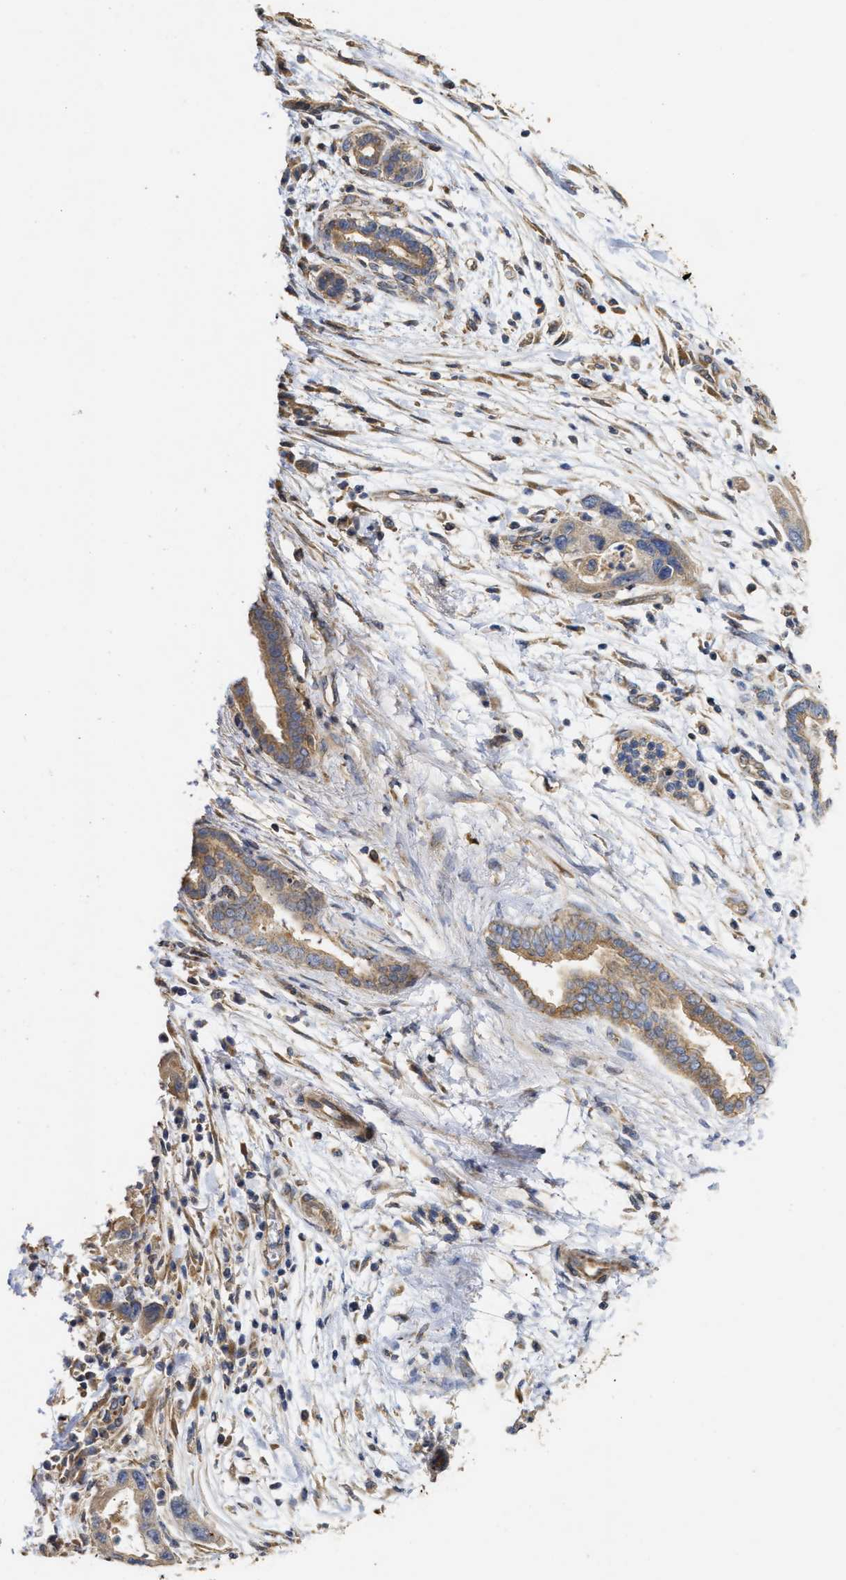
{"staining": {"intensity": "weak", "quantity": ">75%", "location": "cytoplasmic/membranous"}, "tissue": "pancreatic cancer", "cell_type": "Tumor cells", "image_type": "cancer", "snomed": [{"axis": "morphology", "description": "Normal tissue, NOS"}, {"axis": "morphology", "description": "Adenocarcinoma, NOS"}, {"axis": "topography", "description": "Pancreas"}], "caption": "Immunohistochemical staining of human pancreatic adenocarcinoma reveals low levels of weak cytoplasmic/membranous staining in approximately >75% of tumor cells. (DAB IHC with brightfield microscopy, high magnification).", "gene": "NAV1", "patient": {"sex": "female", "age": 71}}